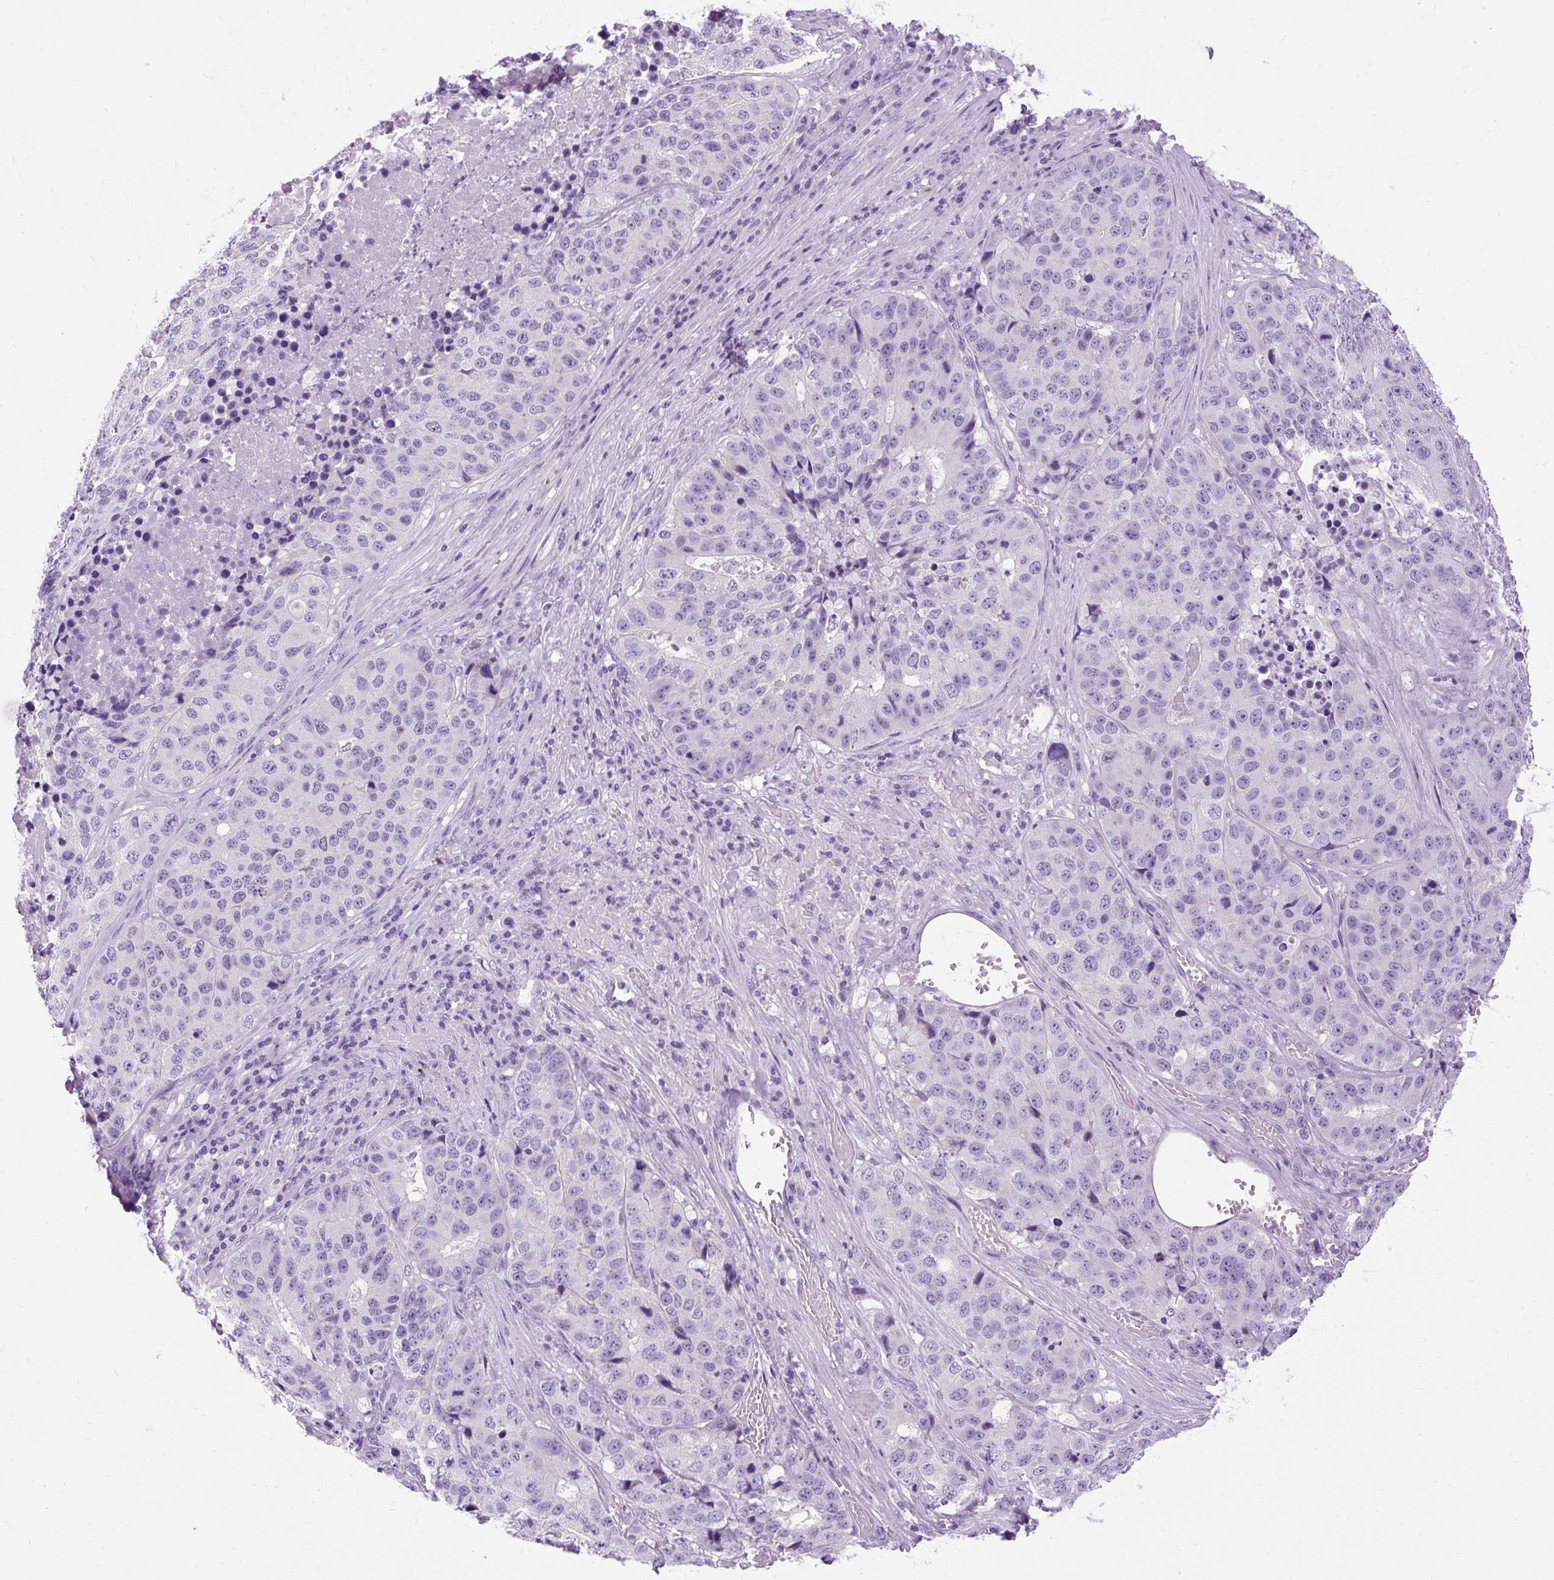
{"staining": {"intensity": "negative", "quantity": "none", "location": "none"}, "tissue": "stomach cancer", "cell_type": "Tumor cells", "image_type": "cancer", "snomed": [{"axis": "morphology", "description": "Adenocarcinoma, NOS"}, {"axis": "topography", "description": "Stomach"}], "caption": "Tumor cells are negative for brown protein staining in stomach cancer.", "gene": "B3GNT4", "patient": {"sex": "male", "age": 71}}